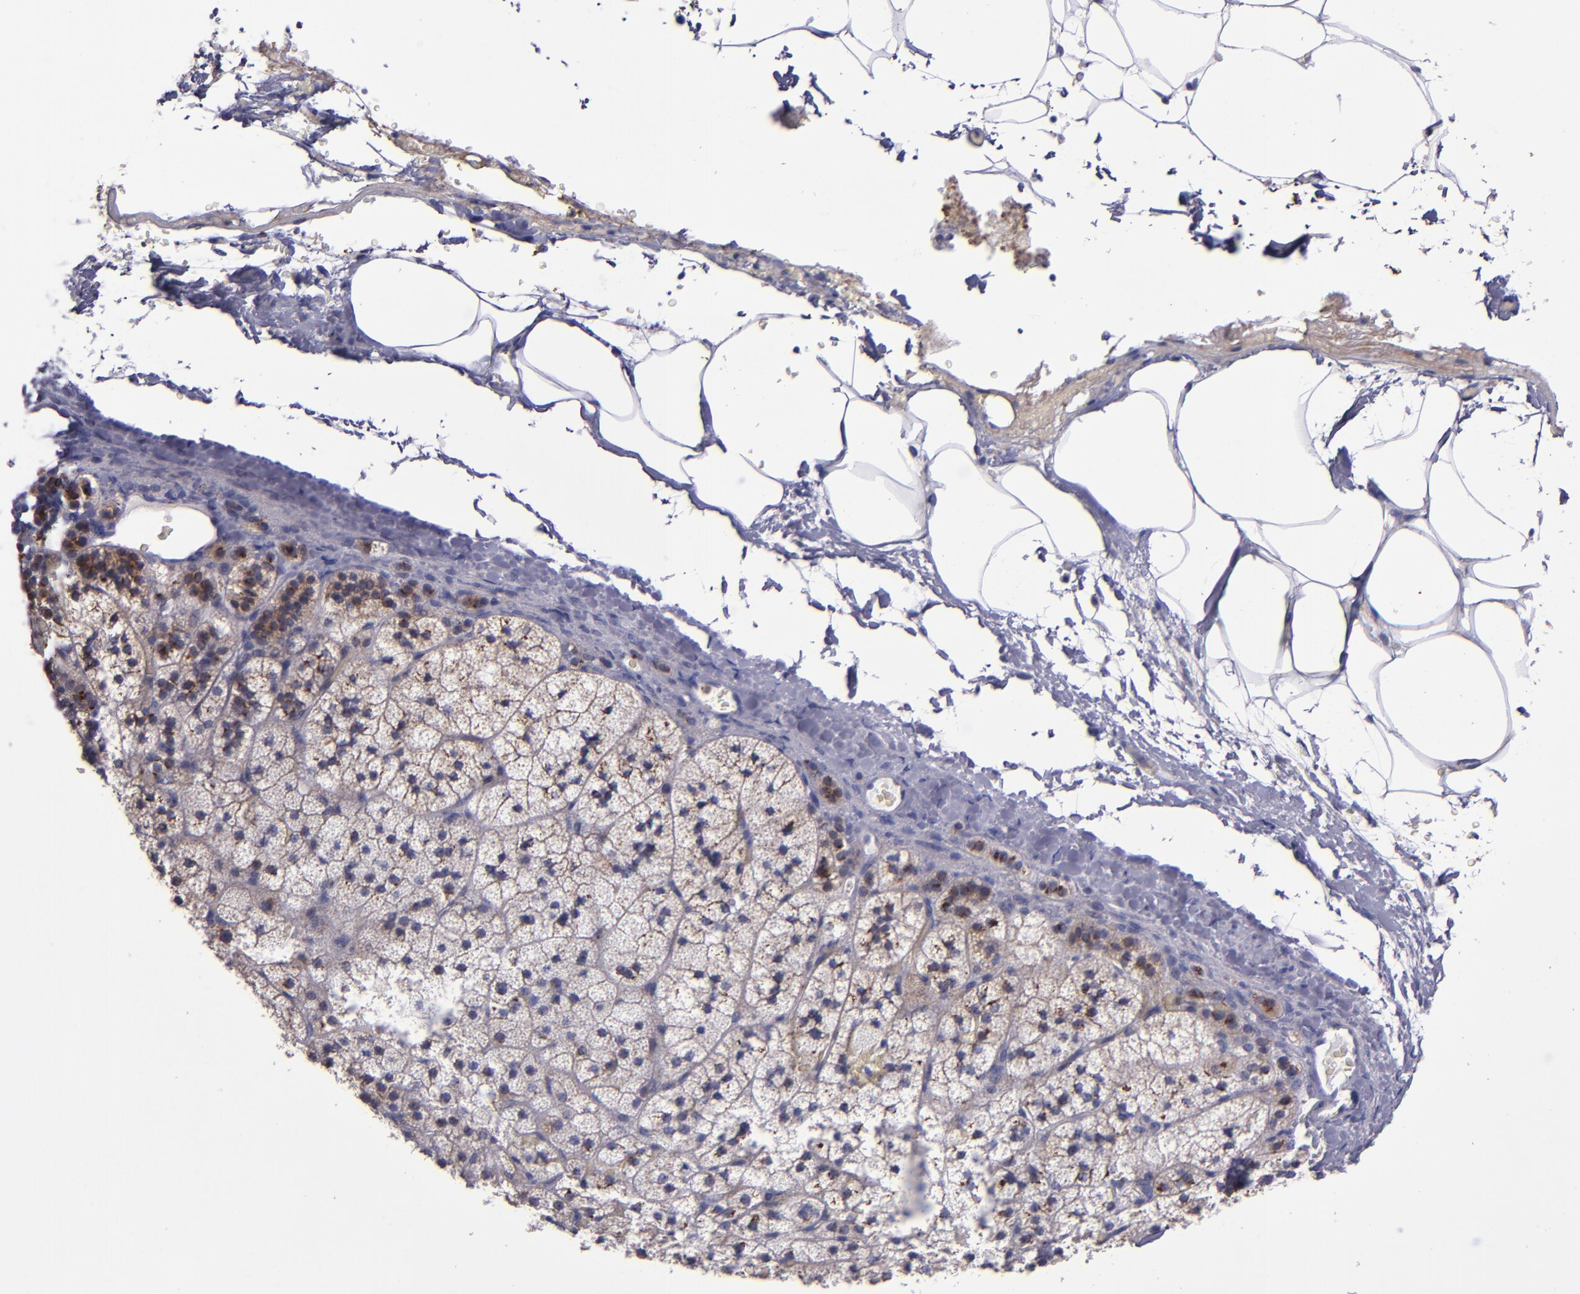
{"staining": {"intensity": "strong", "quantity": ">75%", "location": "cytoplasmic/membranous"}, "tissue": "adrenal gland", "cell_type": "Glandular cells", "image_type": "normal", "snomed": [{"axis": "morphology", "description": "Normal tissue, NOS"}, {"axis": "topography", "description": "Adrenal gland"}], "caption": "DAB (3,3'-diaminobenzidine) immunohistochemical staining of normal adrenal gland exhibits strong cytoplasmic/membranous protein positivity in about >75% of glandular cells.", "gene": "RAB41", "patient": {"sex": "male", "age": 35}}